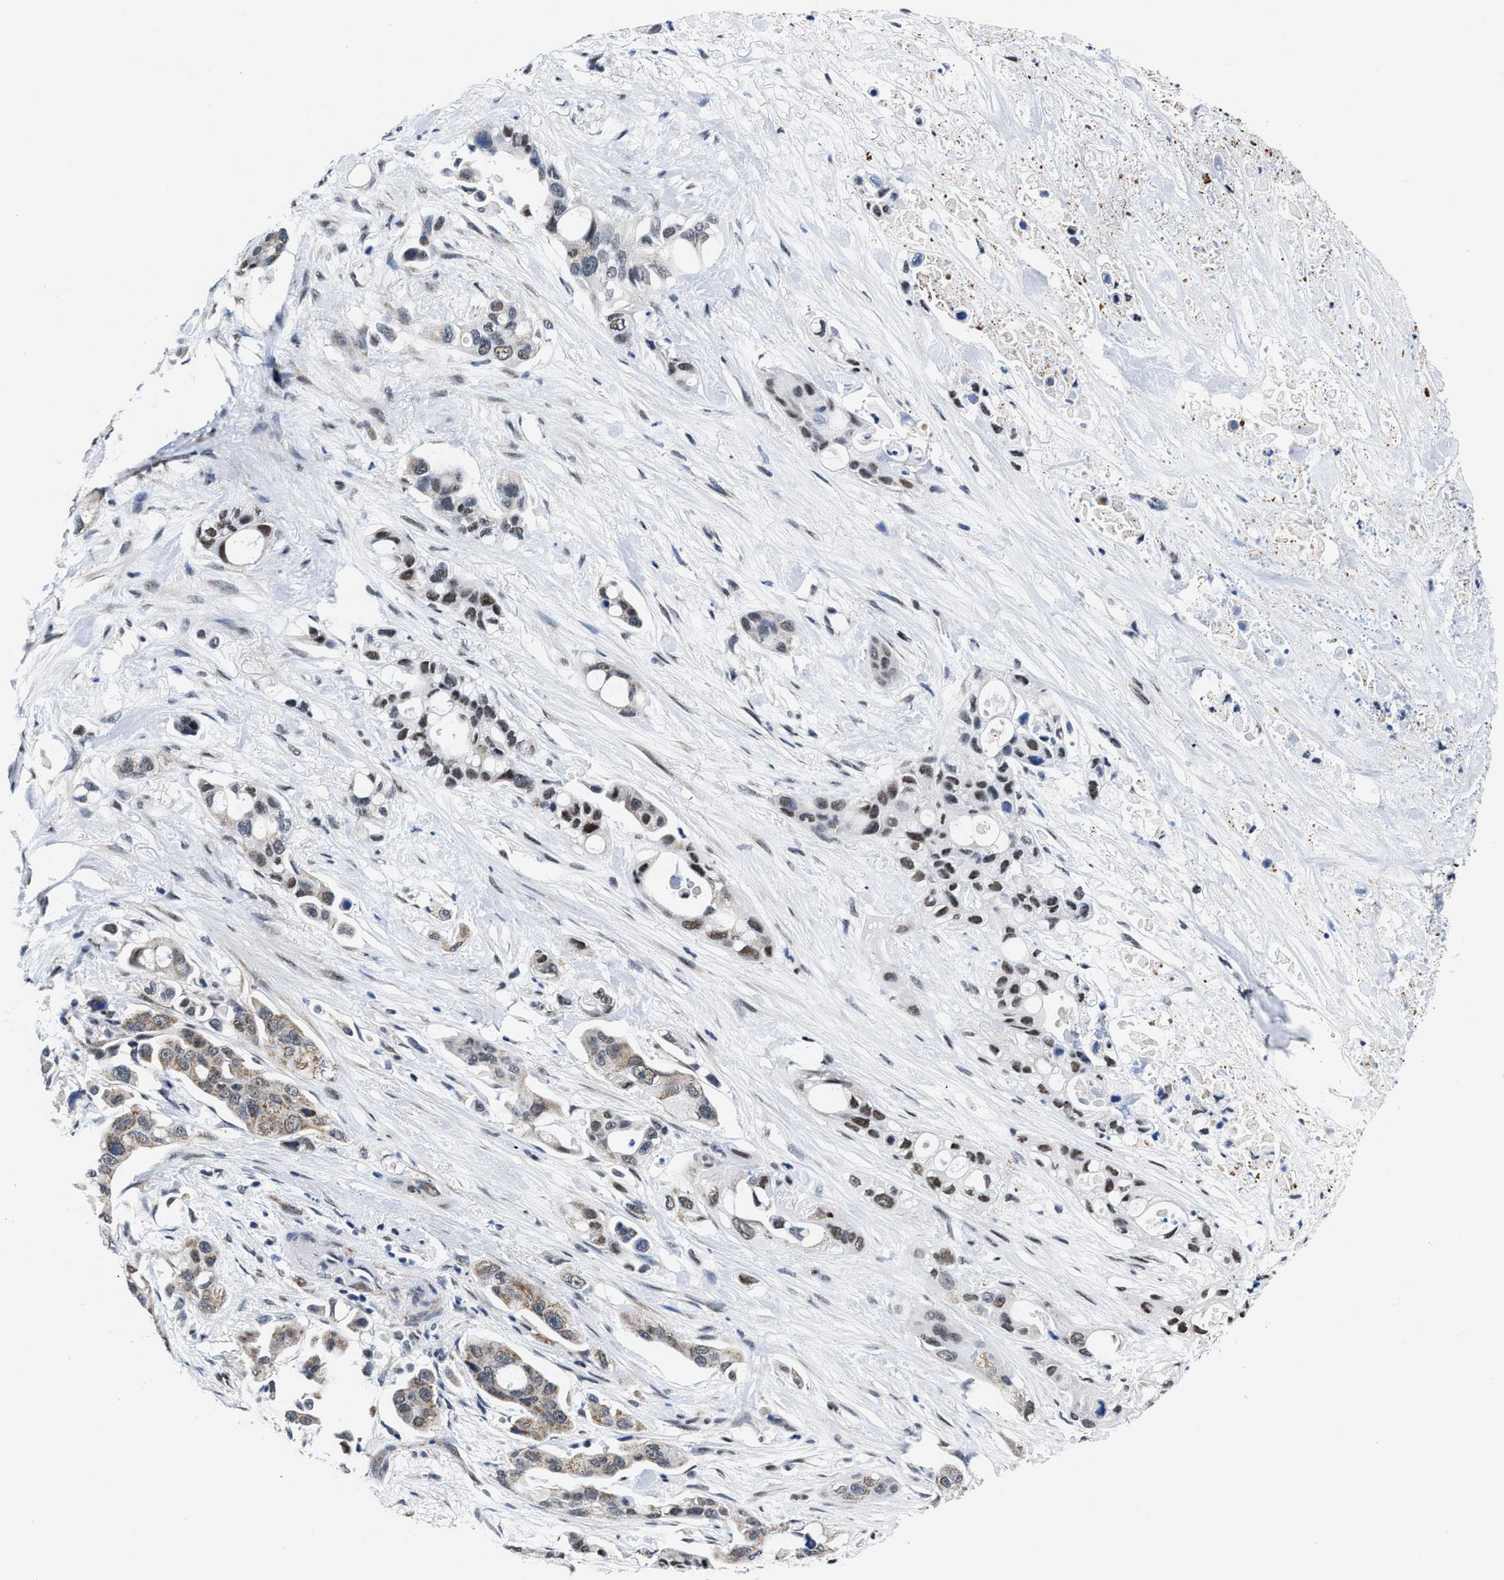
{"staining": {"intensity": "moderate", "quantity": "25%-75%", "location": "cytoplasmic/membranous,nuclear"}, "tissue": "pancreatic cancer", "cell_type": "Tumor cells", "image_type": "cancer", "snomed": [{"axis": "morphology", "description": "Adenocarcinoma, NOS"}, {"axis": "topography", "description": "Pancreas"}], "caption": "DAB (3,3'-diaminobenzidine) immunohistochemical staining of adenocarcinoma (pancreatic) shows moderate cytoplasmic/membranous and nuclear protein positivity in about 25%-75% of tumor cells.", "gene": "ID3", "patient": {"sex": "male", "age": 53}}